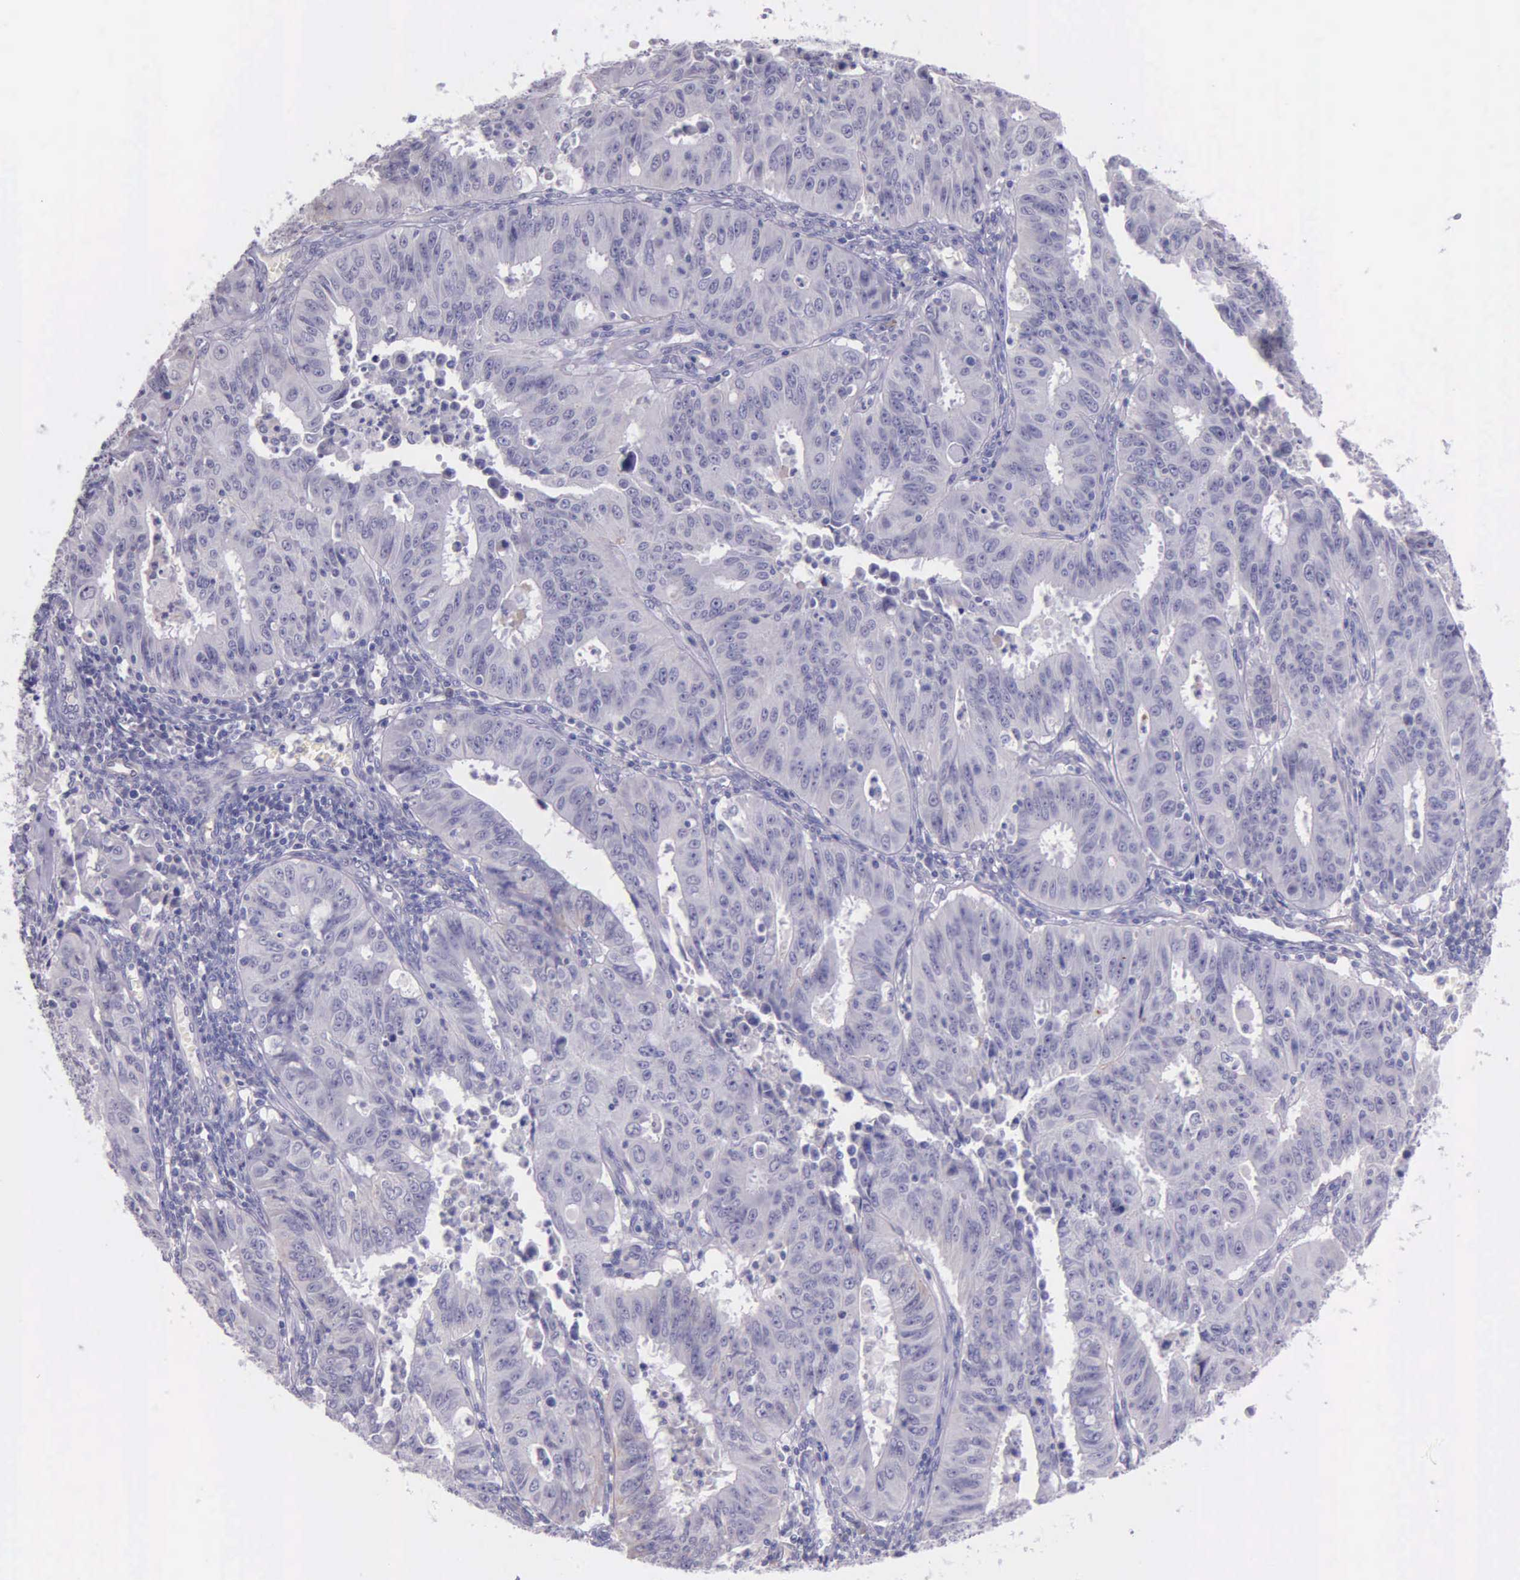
{"staining": {"intensity": "negative", "quantity": "none", "location": "none"}, "tissue": "endometrial cancer", "cell_type": "Tumor cells", "image_type": "cancer", "snomed": [{"axis": "morphology", "description": "Adenocarcinoma, NOS"}, {"axis": "topography", "description": "Endometrium"}], "caption": "Endometrial cancer was stained to show a protein in brown. There is no significant staining in tumor cells. (DAB (3,3'-diaminobenzidine) immunohistochemistry visualized using brightfield microscopy, high magnification).", "gene": "THSD7A", "patient": {"sex": "female", "age": 42}}